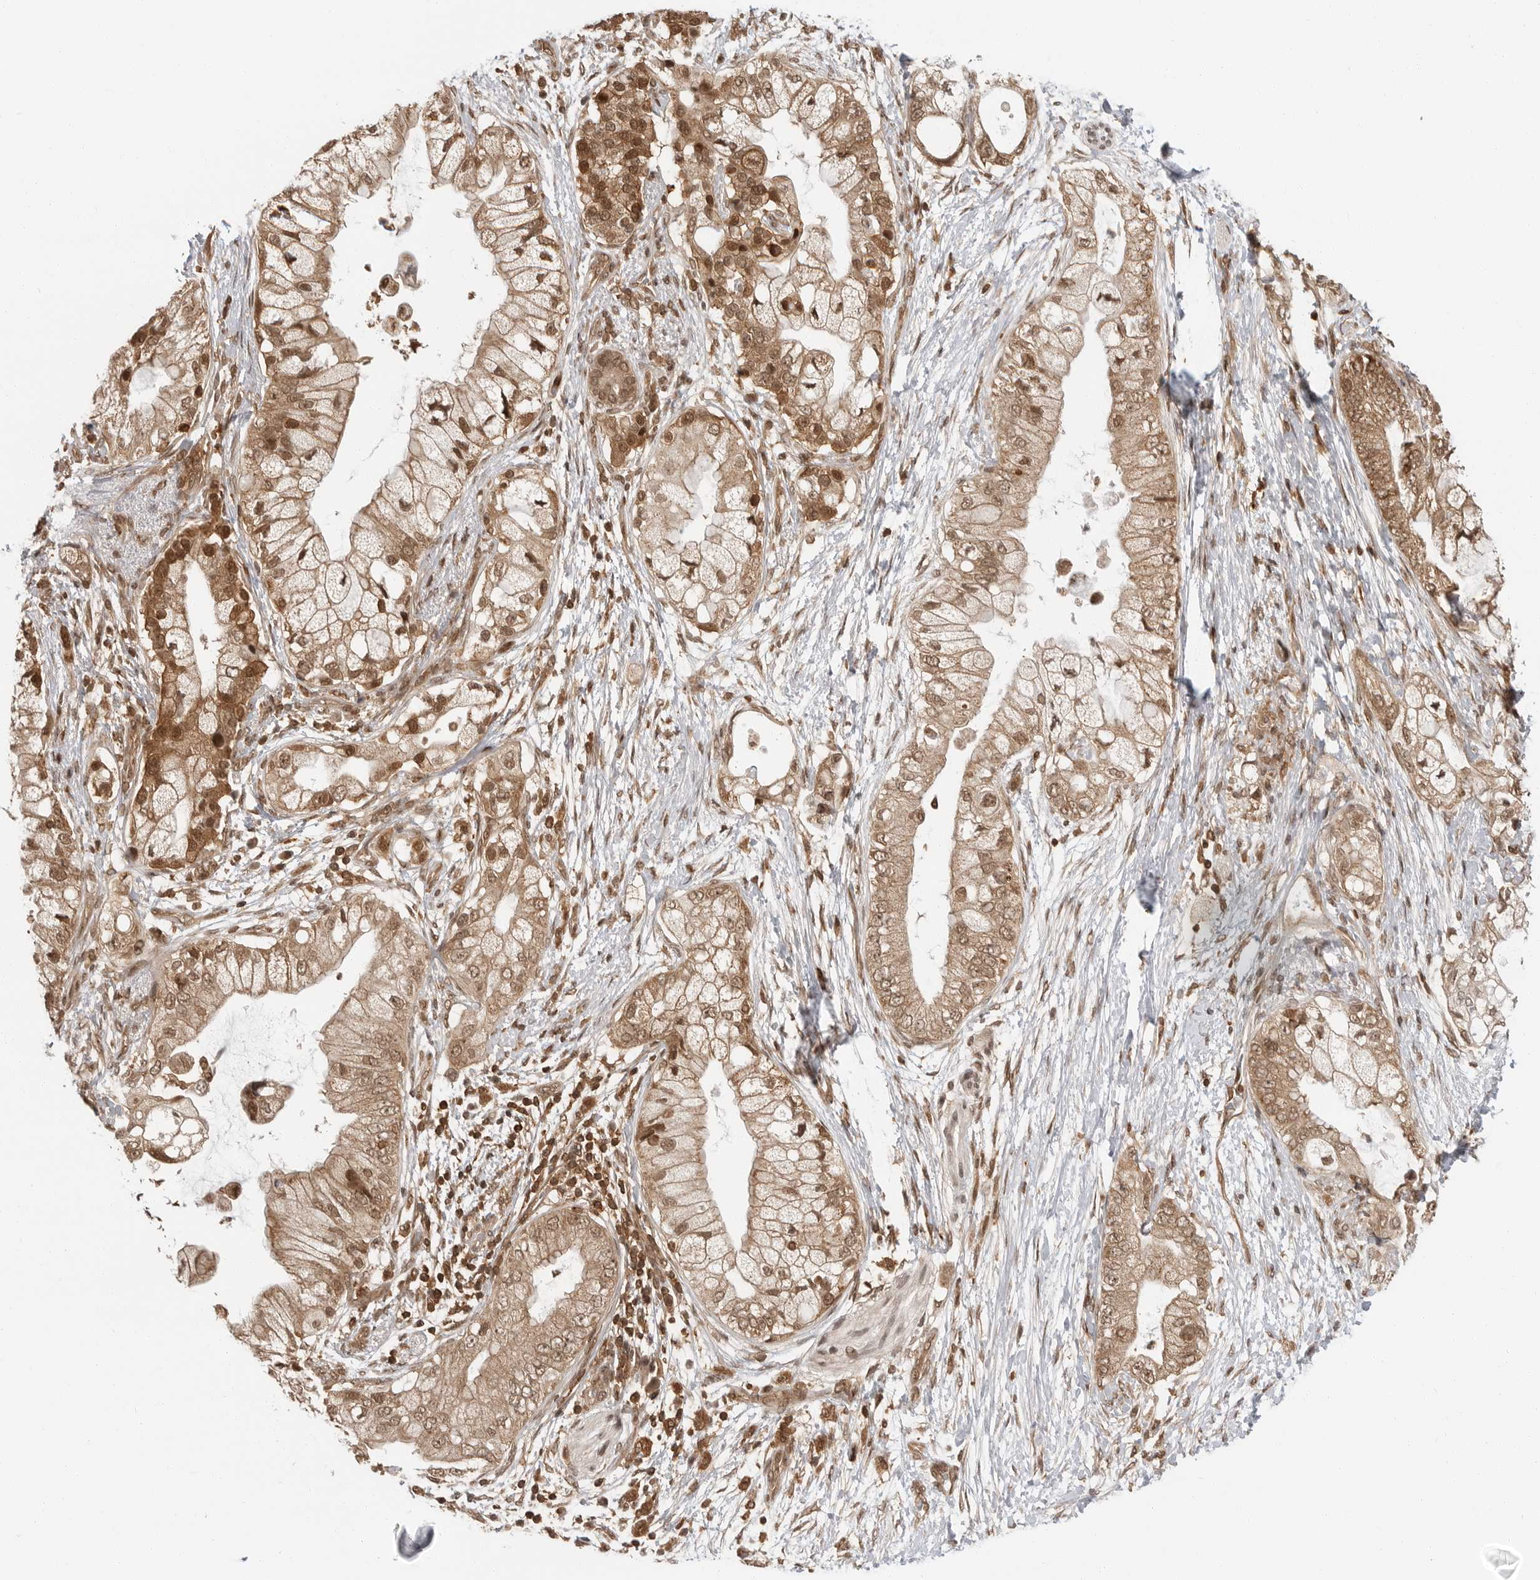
{"staining": {"intensity": "moderate", "quantity": ">75%", "location": "cytoplasmic/membranous,nuclear"}, "tissue": "pancreatic cancer", "cell_type": "Tumor cells", "image_type": "cancer", "snomed": [{"axis": "morphology", "description": "Adenocarcinoma, NOS"}, {"axis": "topography", "description": "Pancreas"}], "caption": "IHC histopathology image of neoplastic tissue: adenocarcinoma (pancreatic) stained using IHC demonstrates medium levels of moderate protein expression localized specifically in the cytoplasmic/membranous and nuclear of tumor cells, appearing as a cytoplasmic/membranous and nuclear brown color.", "gene": "SZRD1", "patient": {"sex": "male", "age": 53}}